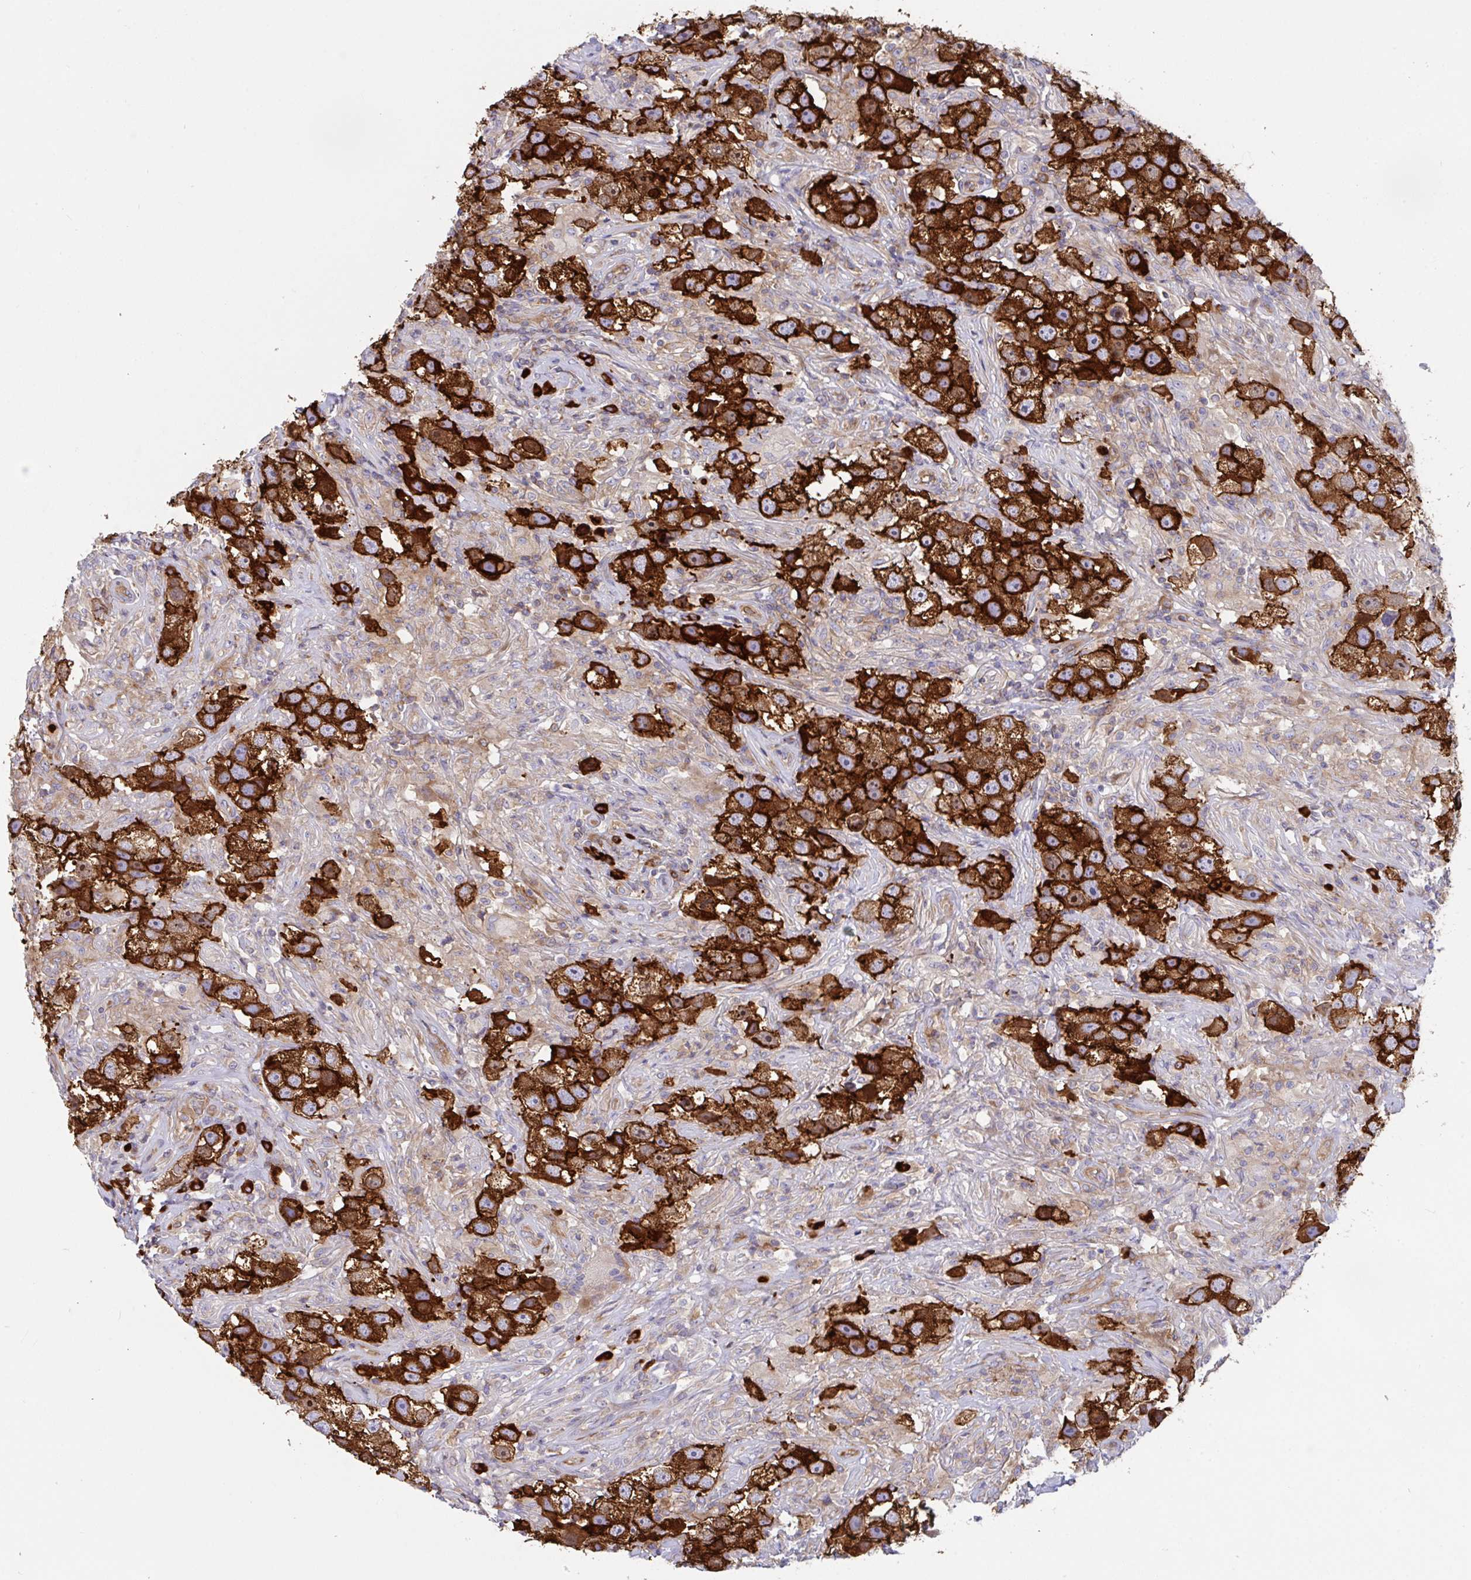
{"staining": {"intensity": "strong", "quantity": ">75%", "location": "cytoplasmic/membranous"}, "tissue": "testis cancer", "cell_type": "Tumor cells", "image_type": "cancer", "snomed": [{"axis": "morphology", "description": "Seminoma, NOS"}, {"axis": "topography", "description": "Testis"}], "caption": "Testis cancer stained with a brown dye shows strong cytoplasmic/membranous positive positivity in about >75% of tumor cells.", "gene": "YARS2", "patient": {"sex": "male", "age": 49}}